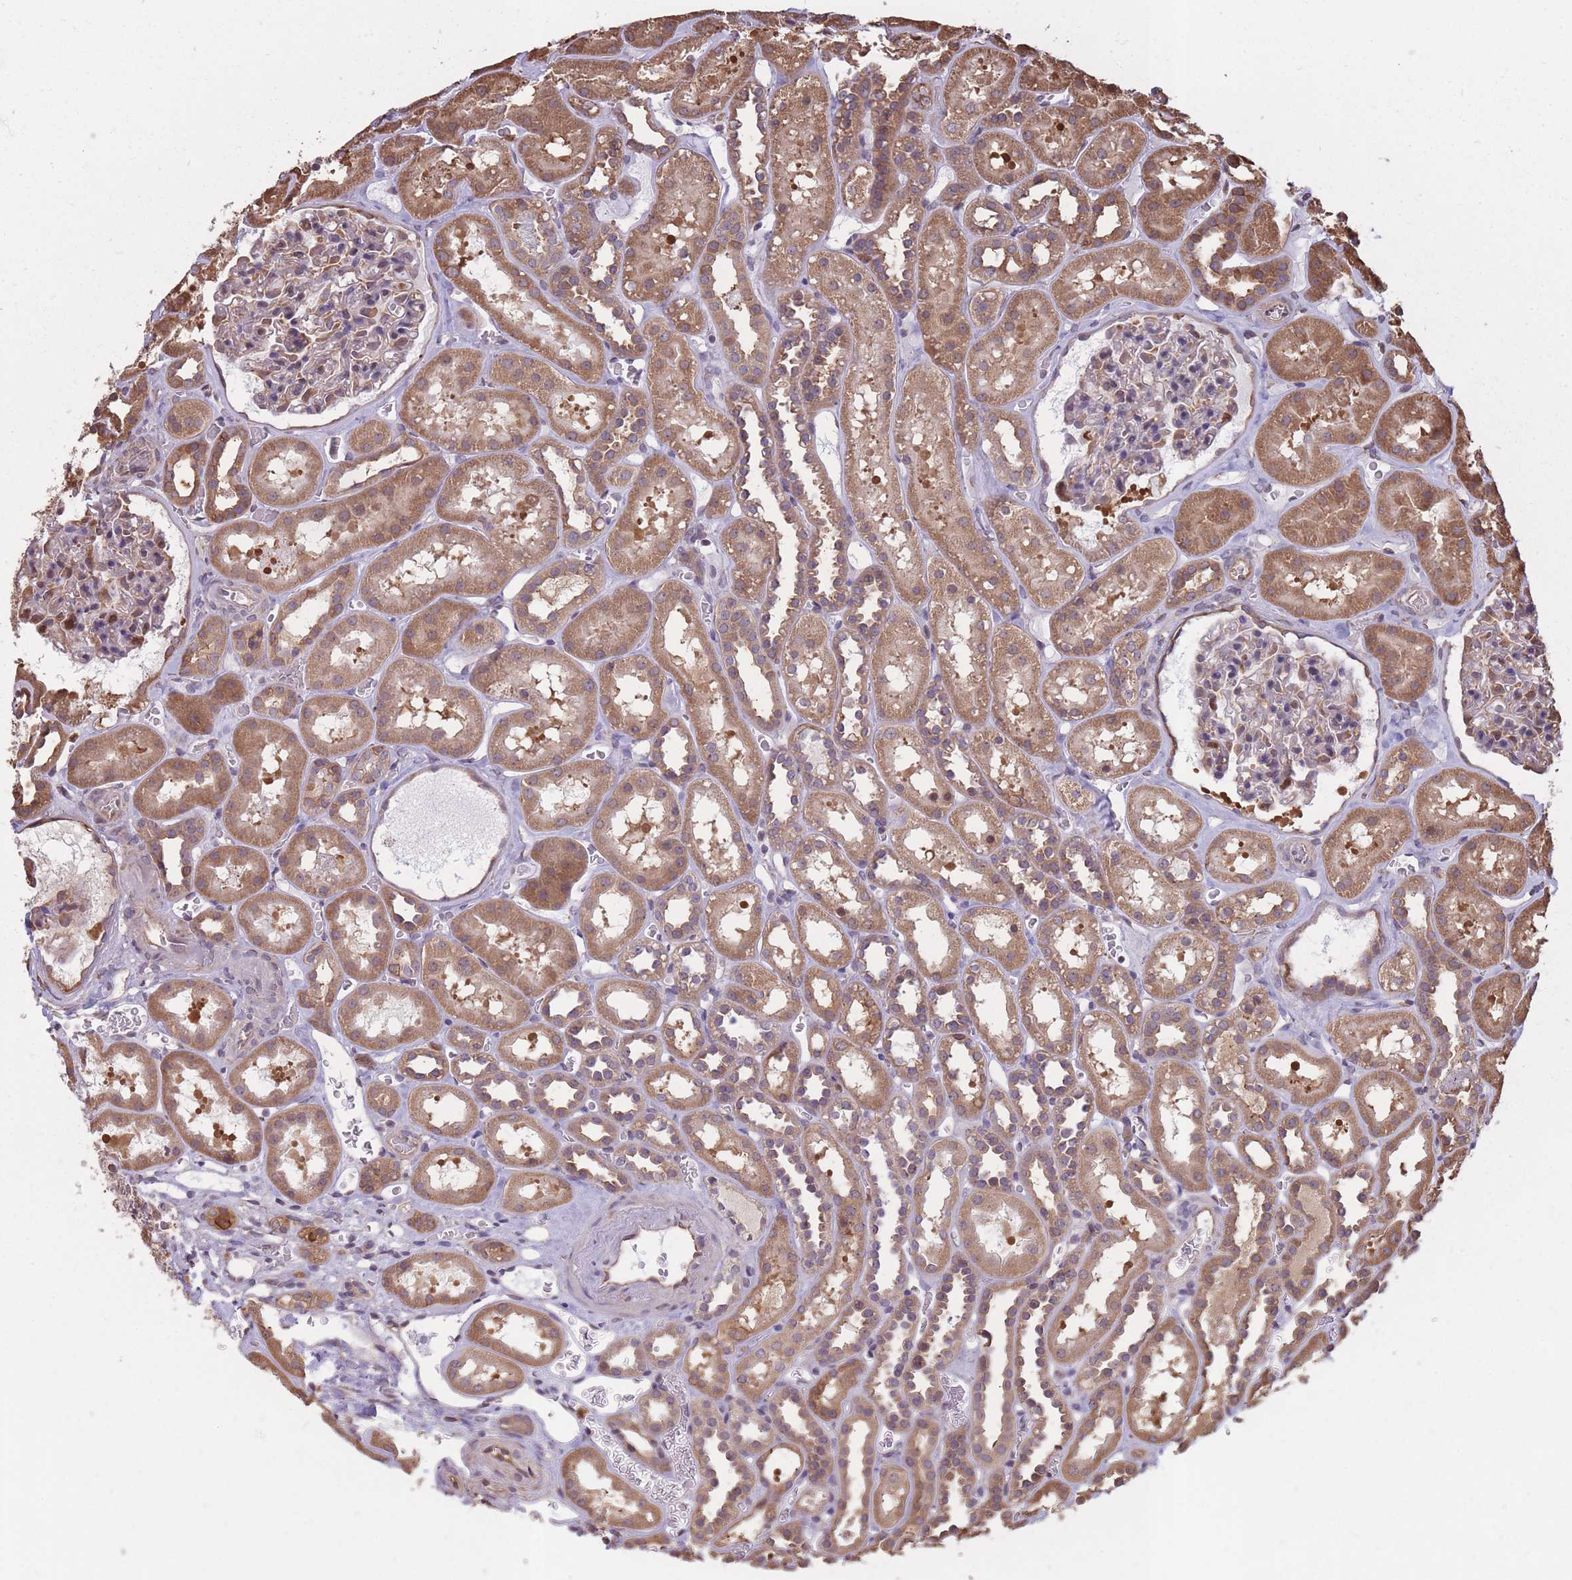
{"staining": {"intensity": "moderate", "quantity": "<25%", "location": "cytoplasmic/membranous"}, "tissue": "kidney", "cell_type": "Cells in glomeruli", "image_type": "normal", "snomed": [{"axis": "morphology", "description": "Normal tissue, NOS"}, {"axis": "topography", "description": "Kidney"}], "caption": "Protein staining shows moderate cytoplasmic/membranous staining in approximately <25% of cells in glomeruli in unremarkable kidney. The staining was performed using DAB to visualize the protein expression in brown, while the nuclei were stained in blue with hematoxylin (Magnification: 20x).", "gene": "ARL13B", "patient": {"sex": "female", "age": 41}}